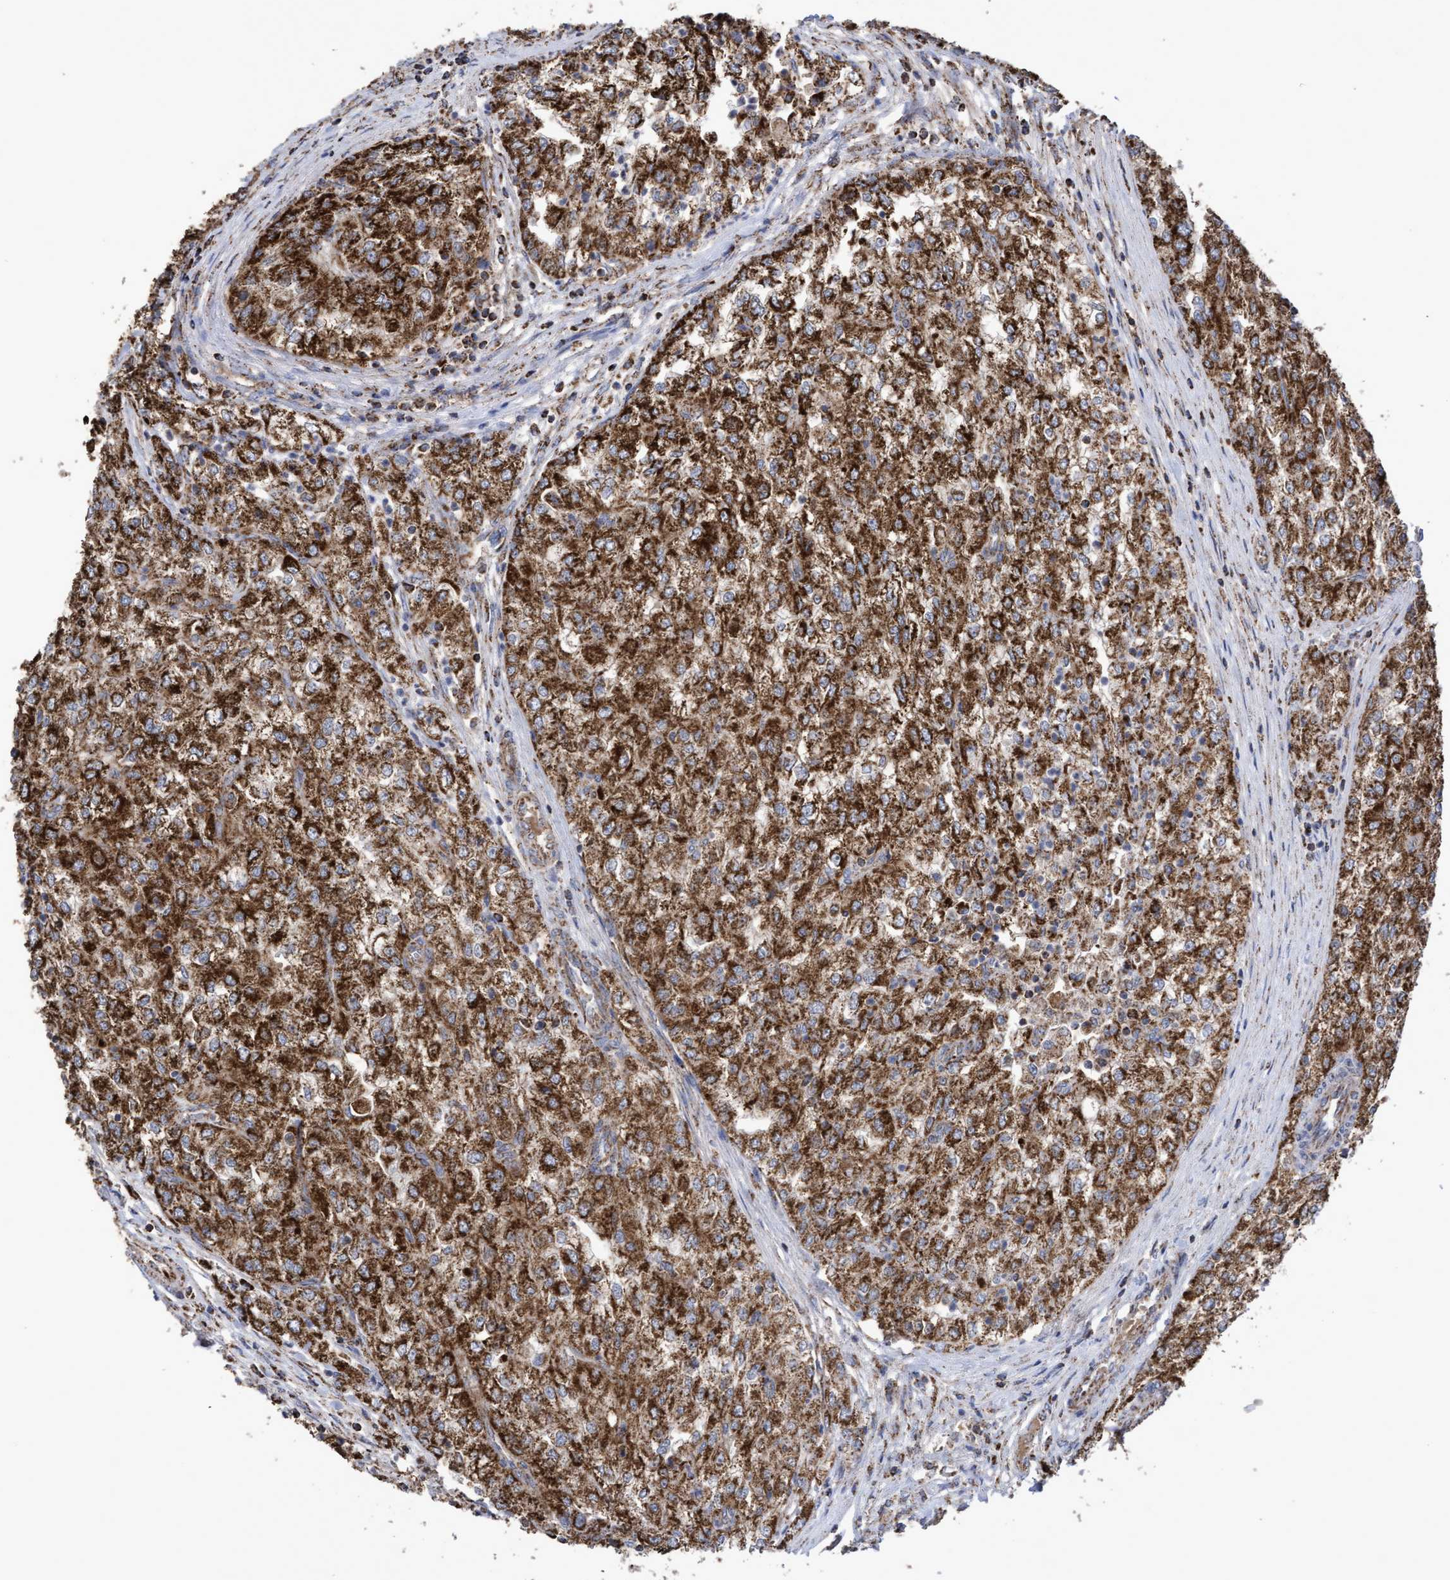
{"staining": {"intensity": "strong", "quantity": ">75%", "location": "cytoplasmic/membranous"}, "tissue": "renal cancer", "cell_type": "Tumor cells", "image_type": "cancer", "snomed": [{"axis": "morphology", "description": "Adenocarcinoma, NOS"}, {"axis": "topography", "description": "Kidney"}], "caption": "Approximately >75% of tumor cells in human adenocarcinoma (renal) show strong cytoplasmic/membranous protein expression as visualized by brown immunohistochemical staining.", "gene": "COBL", "patient": {"sex": "female", "age": 54}}